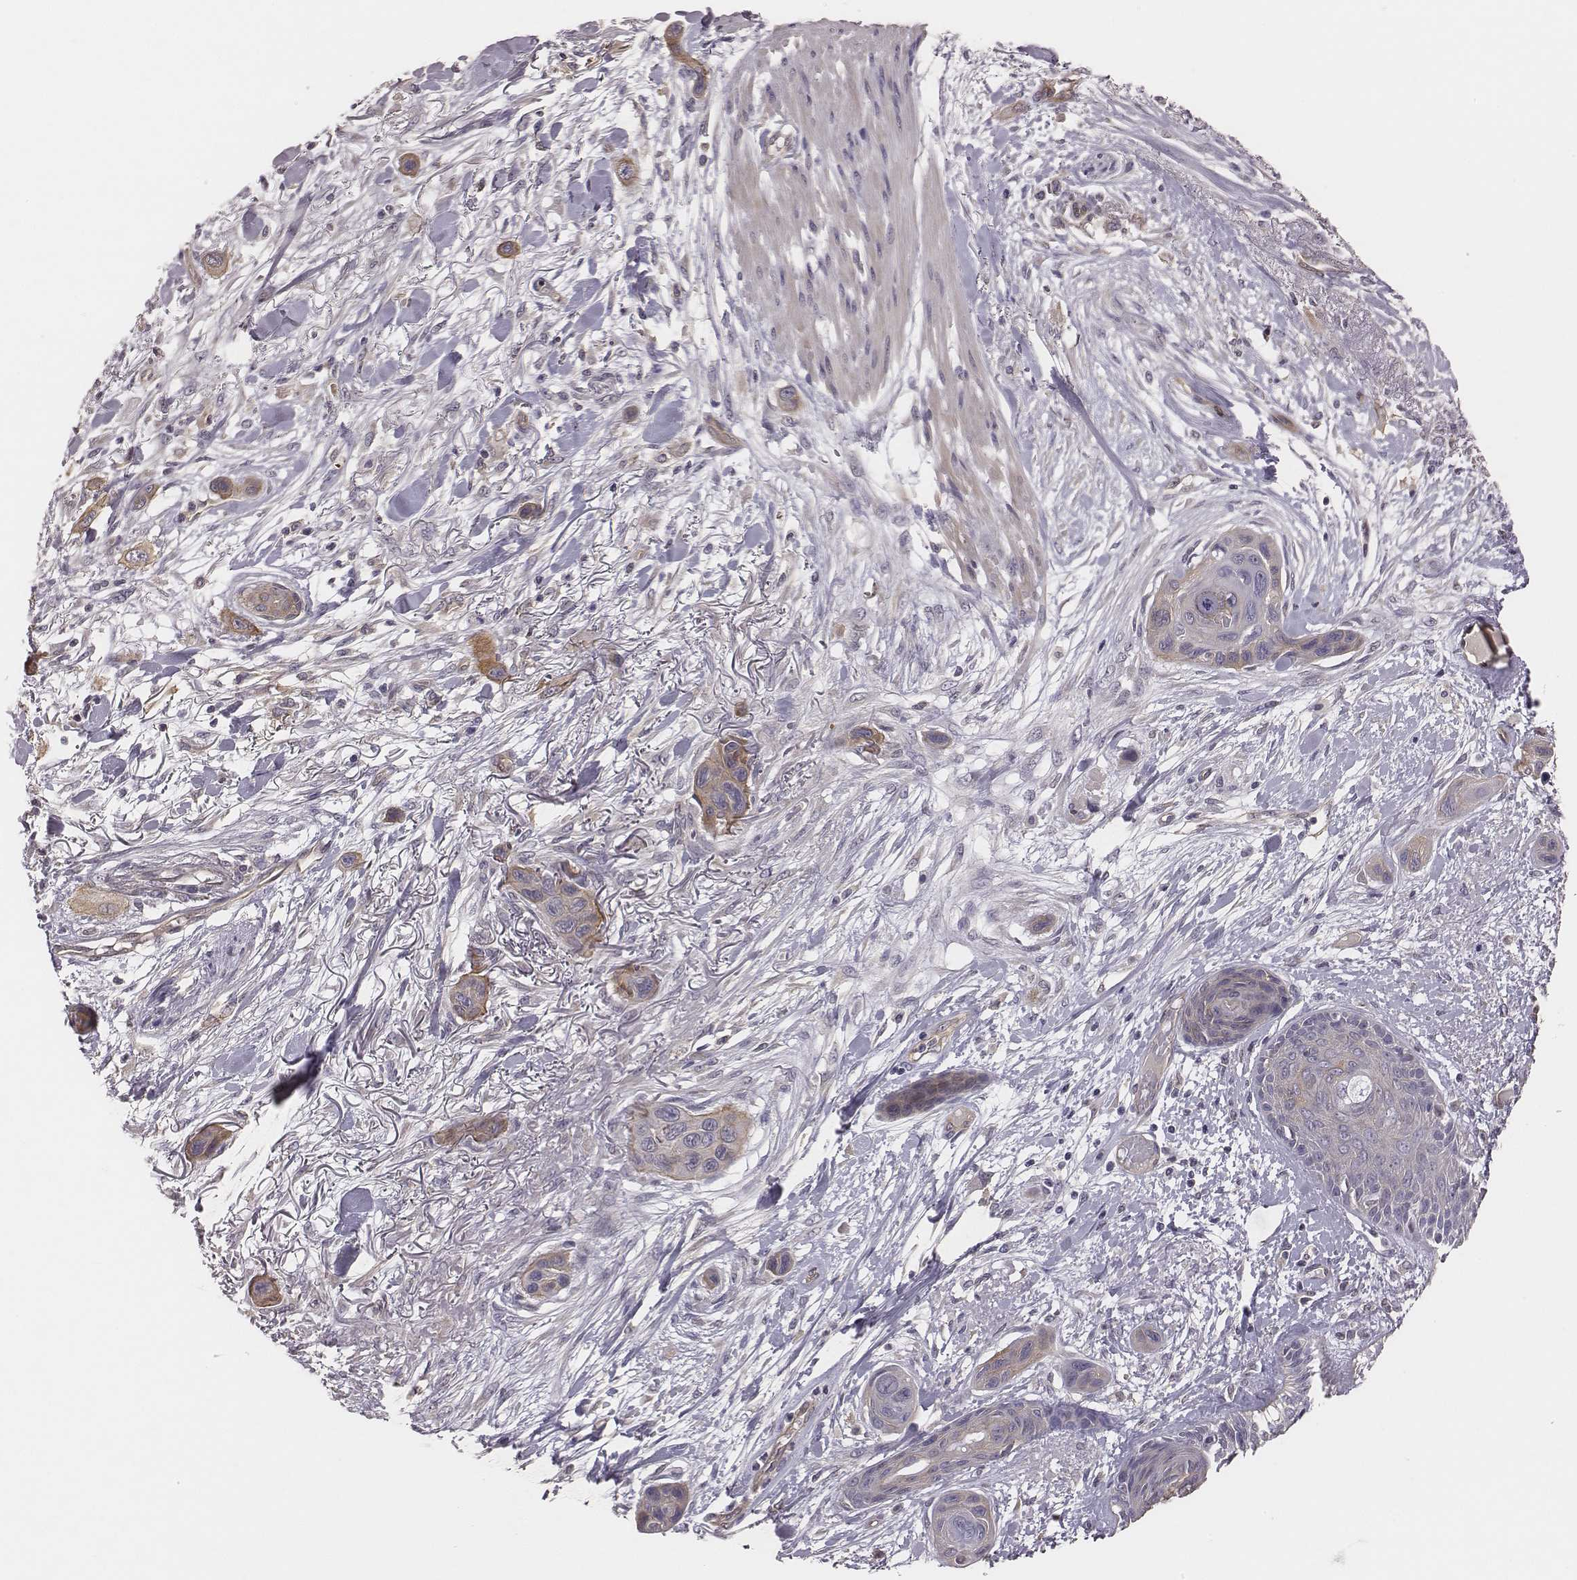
{"staining": {"intensity": "moderate", "quantity": "25%-75%", "location": "cytoplasmic/membranous"}, "tissue": "skin cancer", "cell_type": "Tumor cells", "image_type": "cancer", "snomed": [{"axis": "morphology", "description": "Squamous cell carcinoma, NOS"}, {"axis": "topography", "description": "Skin"}], "caption": "IHC (DAB) staining of human skin squamous cell carcinoma exhibits moderate cytoplasmic/membranous protein expression in approximately 25%-75% of tumor cells.", "gene": "SCARF1", "patient": {"sex": "male", "age": 79}}